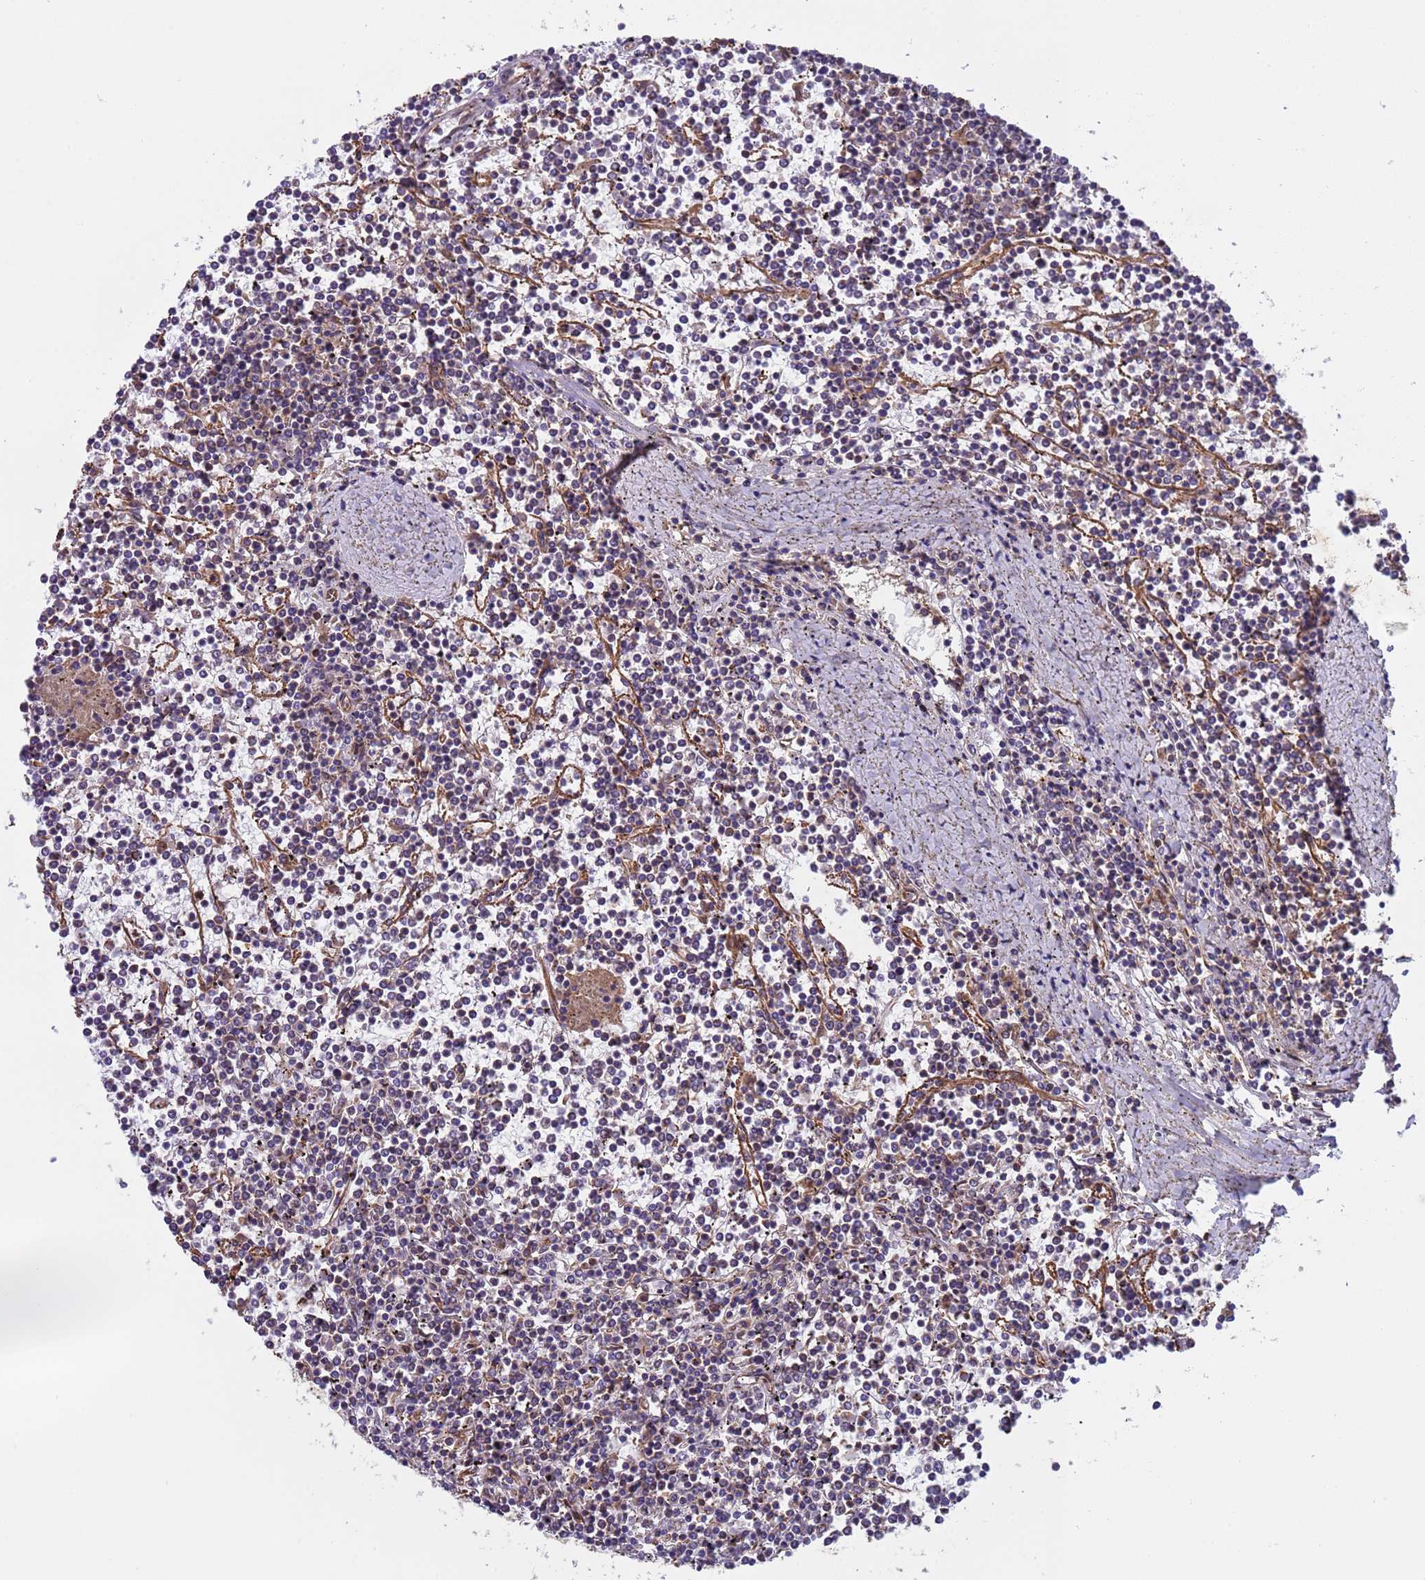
{"staining": {"intensity": "negative", "quantity": "none", "location": "none"}, "tissue": "lymphoma", "cell_type": "Tumor cells", "image_type": "cancer", "snomed": [{"axis": "morphology", "description": "Malignant lymphoma, non-Hodgkin's type, Low grade"}, {"axis": "topography", "description": "Spleen"}], "caption": "IHC photomicrograph of human malignant lymphoma, non-Hodgkin's type (low-grade) stained for a protein (brown), which exhibits no staining in tumor cells.", "gene": "NUDT12", "patient": {"sex": "female", "age": 19}}